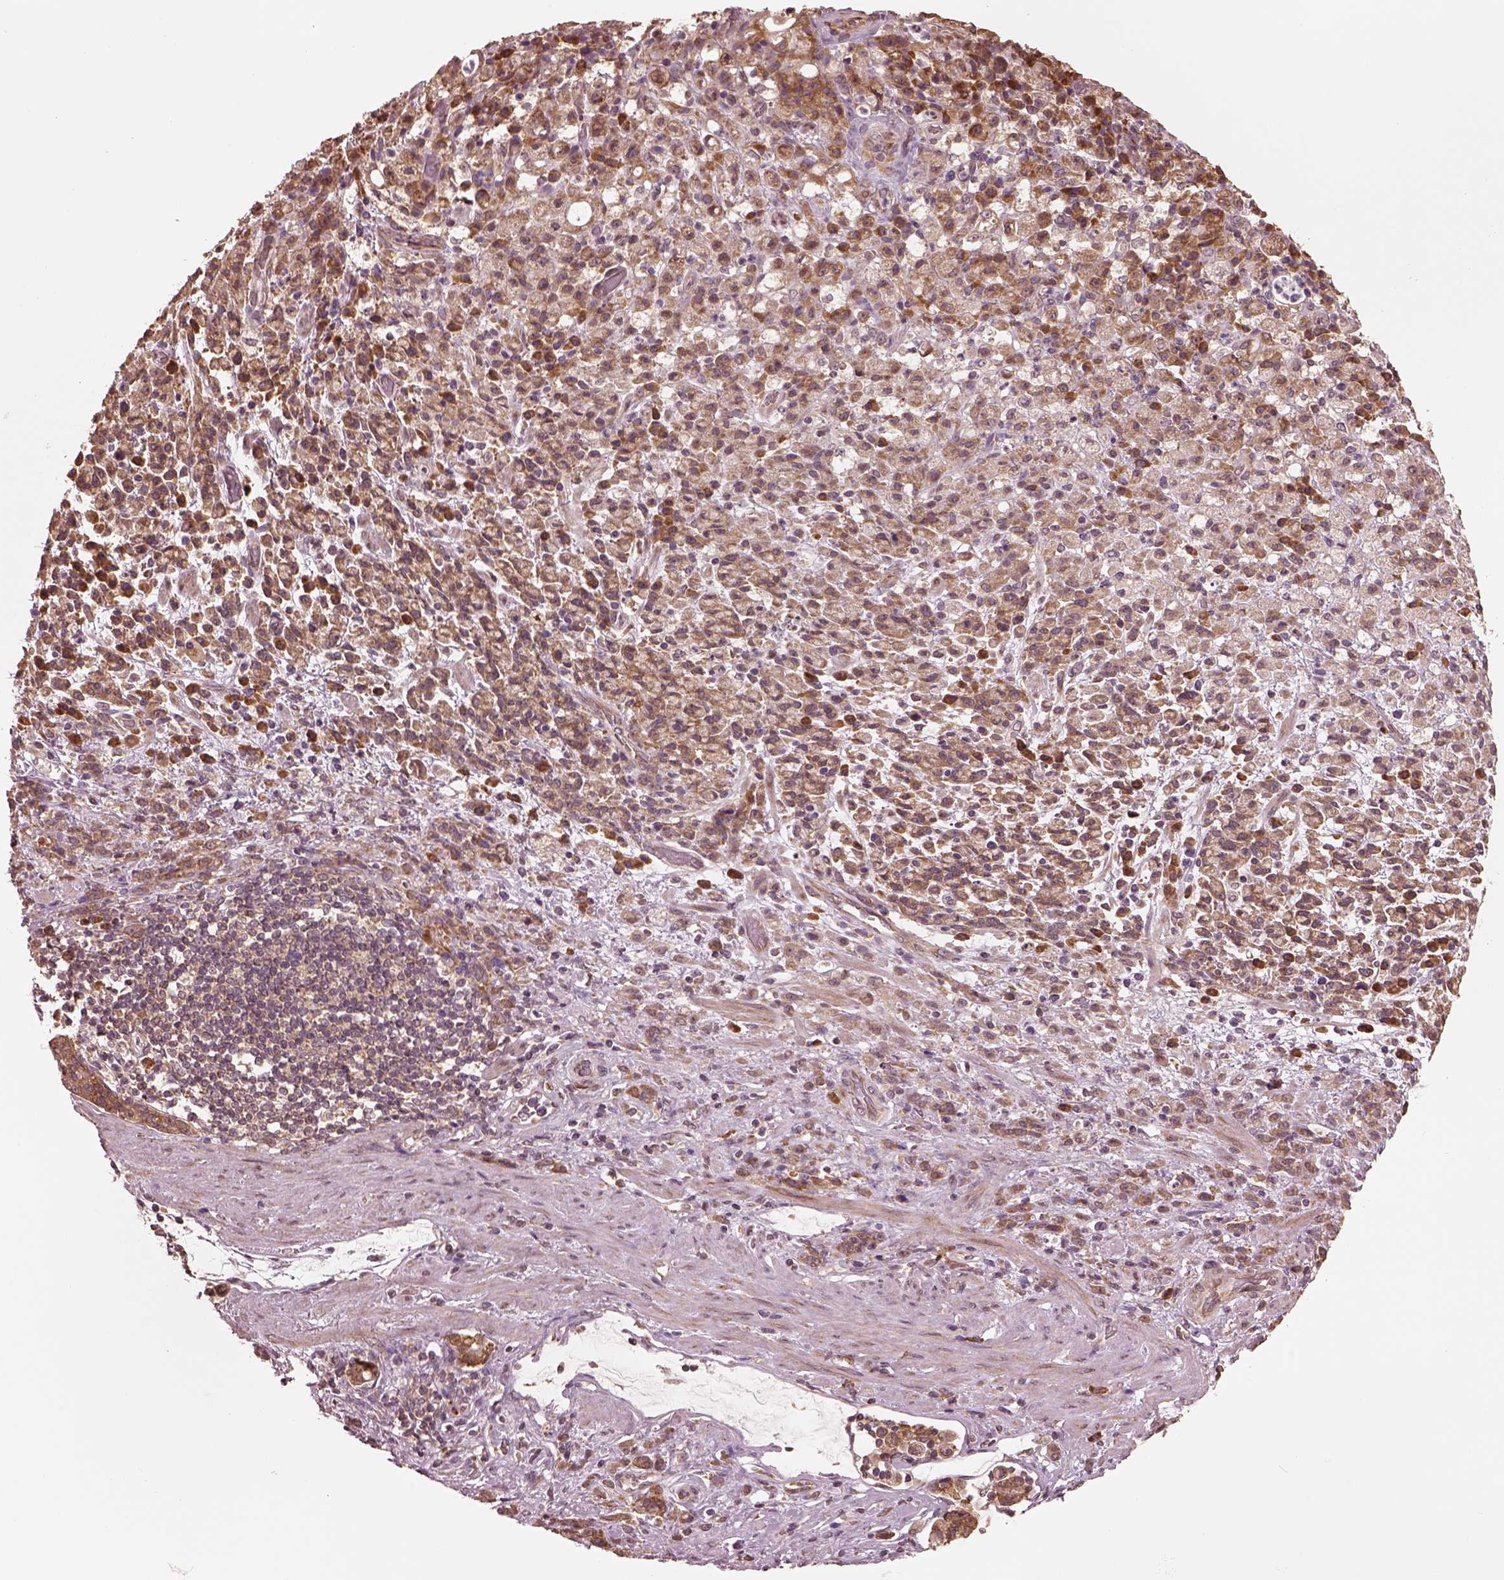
{"staining": {"intensity": "moderate", "quantity": ">75%", "location": "cytoplasmic/membranous"}, "tissue": "stomach cancer", "cell_type": "Tumor cells", "image_type": "cancer", "snomed": [{"axis": "morphology", "description": "Adenocarcinoma, NOS"}, {"axis": "topography", "description": "Stomach"}], "caption": "Immunohistochemical staining of human stomach cancer reveals medium levels of moderate cytoplasmic/membranous expression in about >75% of tumor cells.", "gene": "RPS5", "patient": {"sex": "female", "age": 60}}